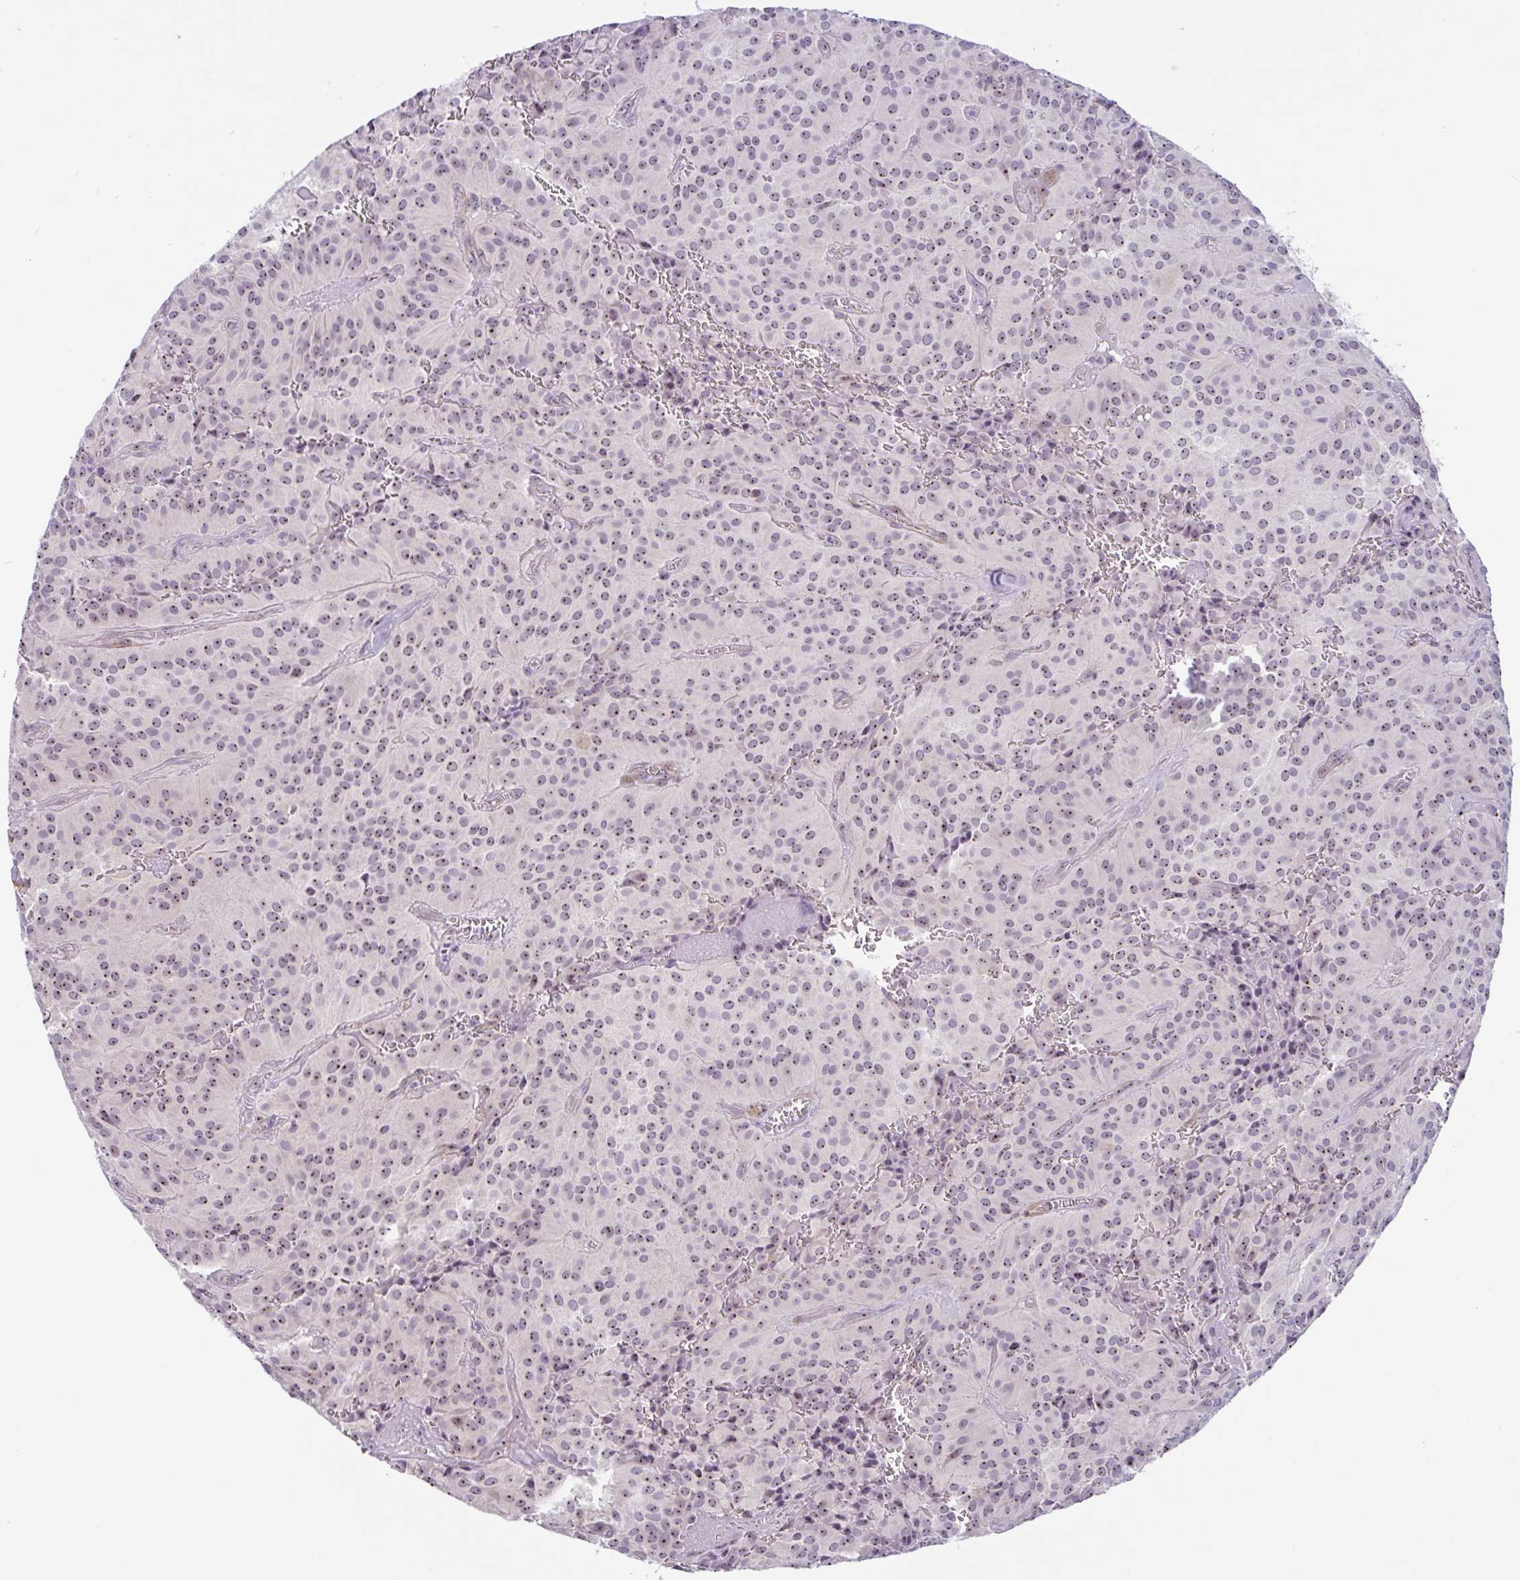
{"staining": {"intensity": "moderate", "quantity": ">75%", "location": "nuclear"}, "tissue": "glioma", "cell_type": "Tumor cells", "image_type": "cancer", "snomed": [{"axis": "morphology", "description": "Glioma, malignant, Low grade"}, {"axis": "topography", "description": "Brain"}], "caption": "Tumor cells show medium levels of moderate nuclear positivity in approximately >75% of cells in human glioma. Immunohistochemistry (ihc) stains the protein of interest in brown and the nuclei are stained blue.", "gene": "MXRA8", "patient": {"sex": "male", "age": 42}}